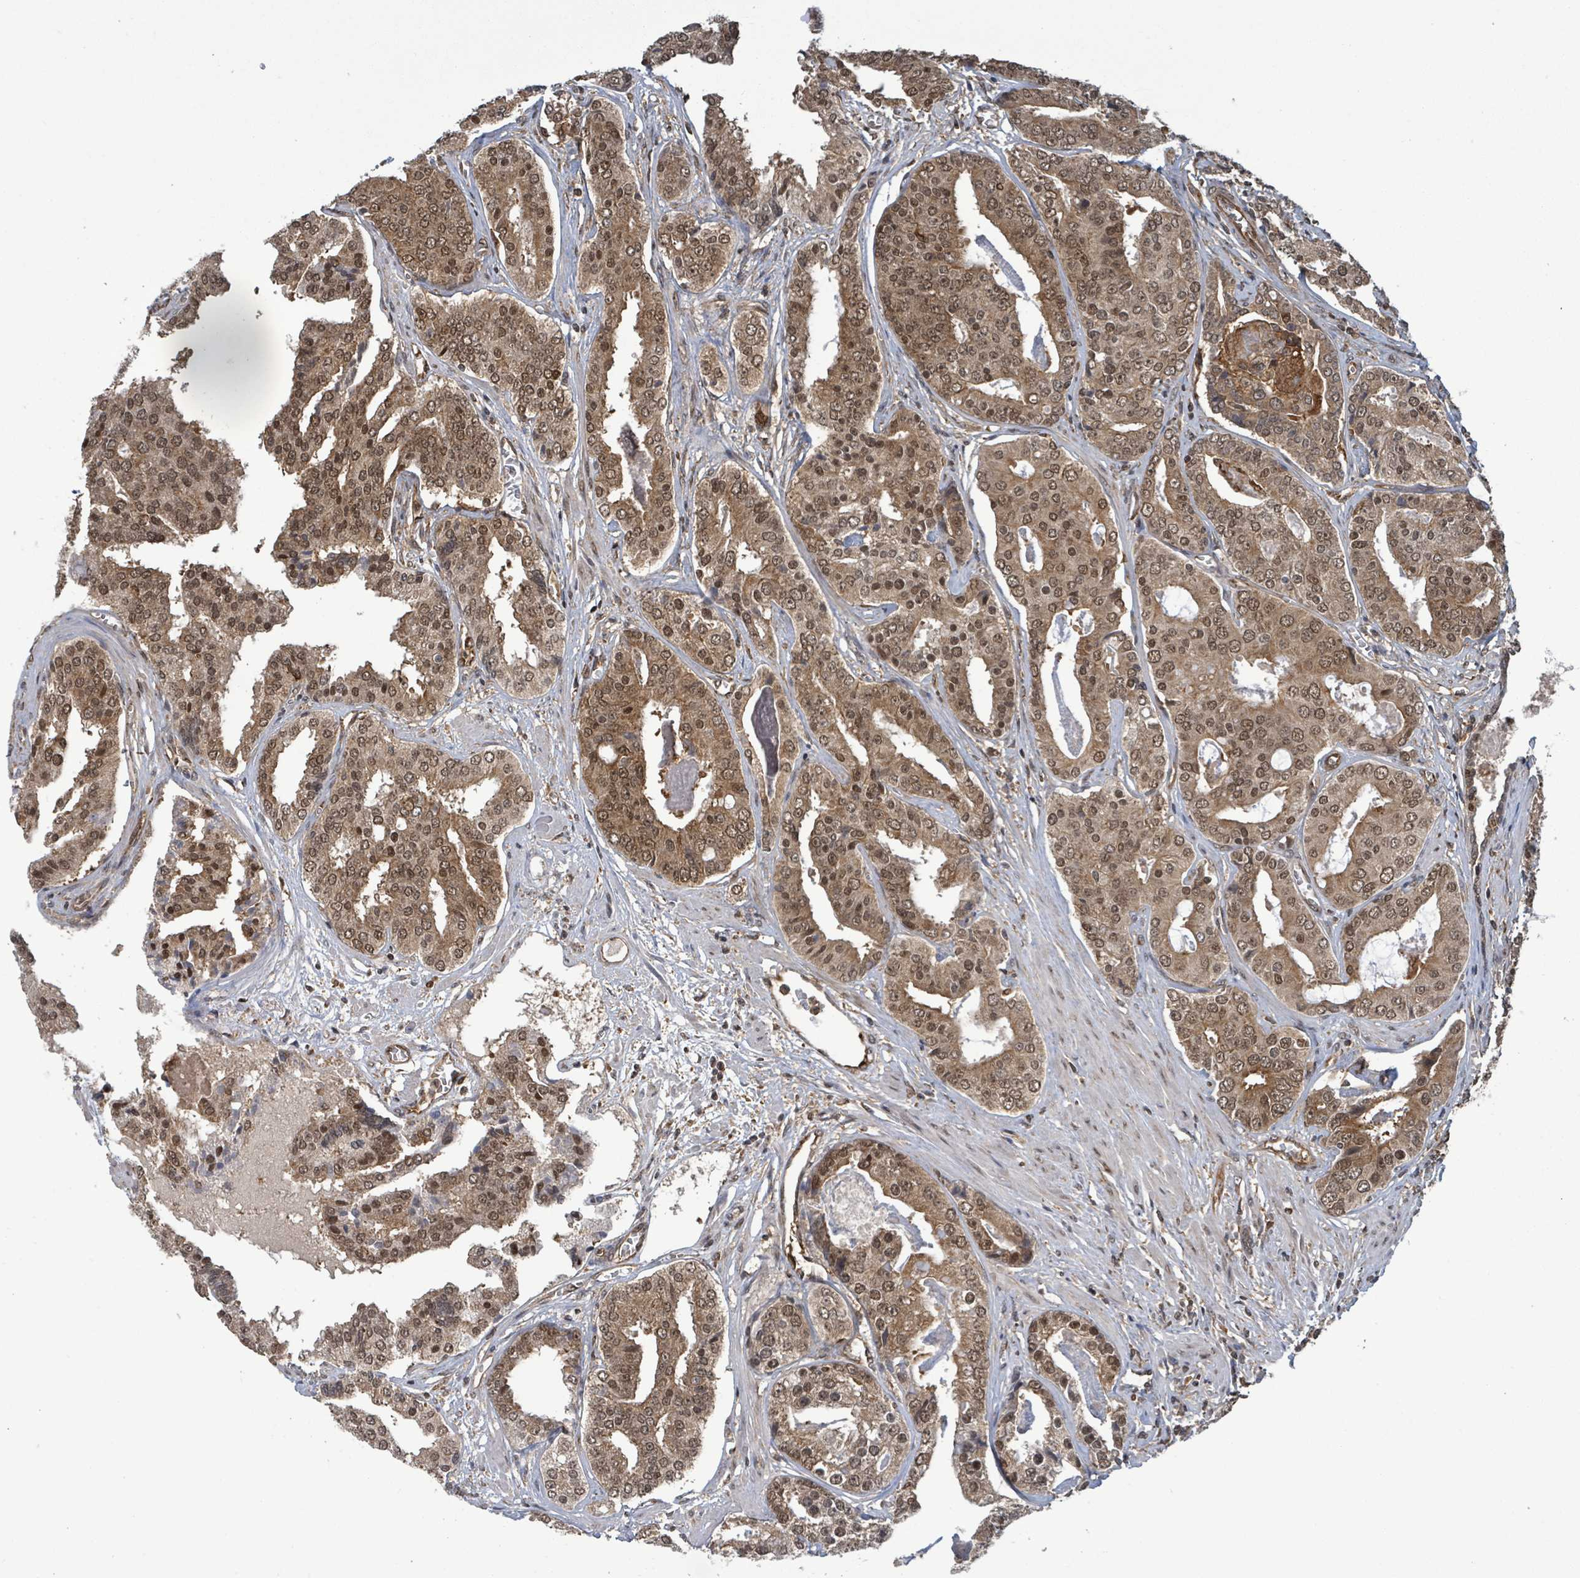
{"staining": {"intensity": "moderate", "quantity": ">75%", "location": "cytoplasmic/membranous,nuclear"}, "tissue": "prostate cancer", "cell_type": "Tumor cells", "image_type": "cancer", "snomed": [{"axis": "morphology", "description": "Adenocarcinoma, High grade"}, {"axis": "topography", "description": "Prostate"}], "caption": "A high-resolution image shows immunohistochemistry staining of prostate adenocarcinoma (high-grade), which exhibits moderate cytoplasmic/membranous and nuclear expression in approximately >75% of tumor cells.", "gene": "KLC1", "patient": {"sex": "male", "age": 71}}